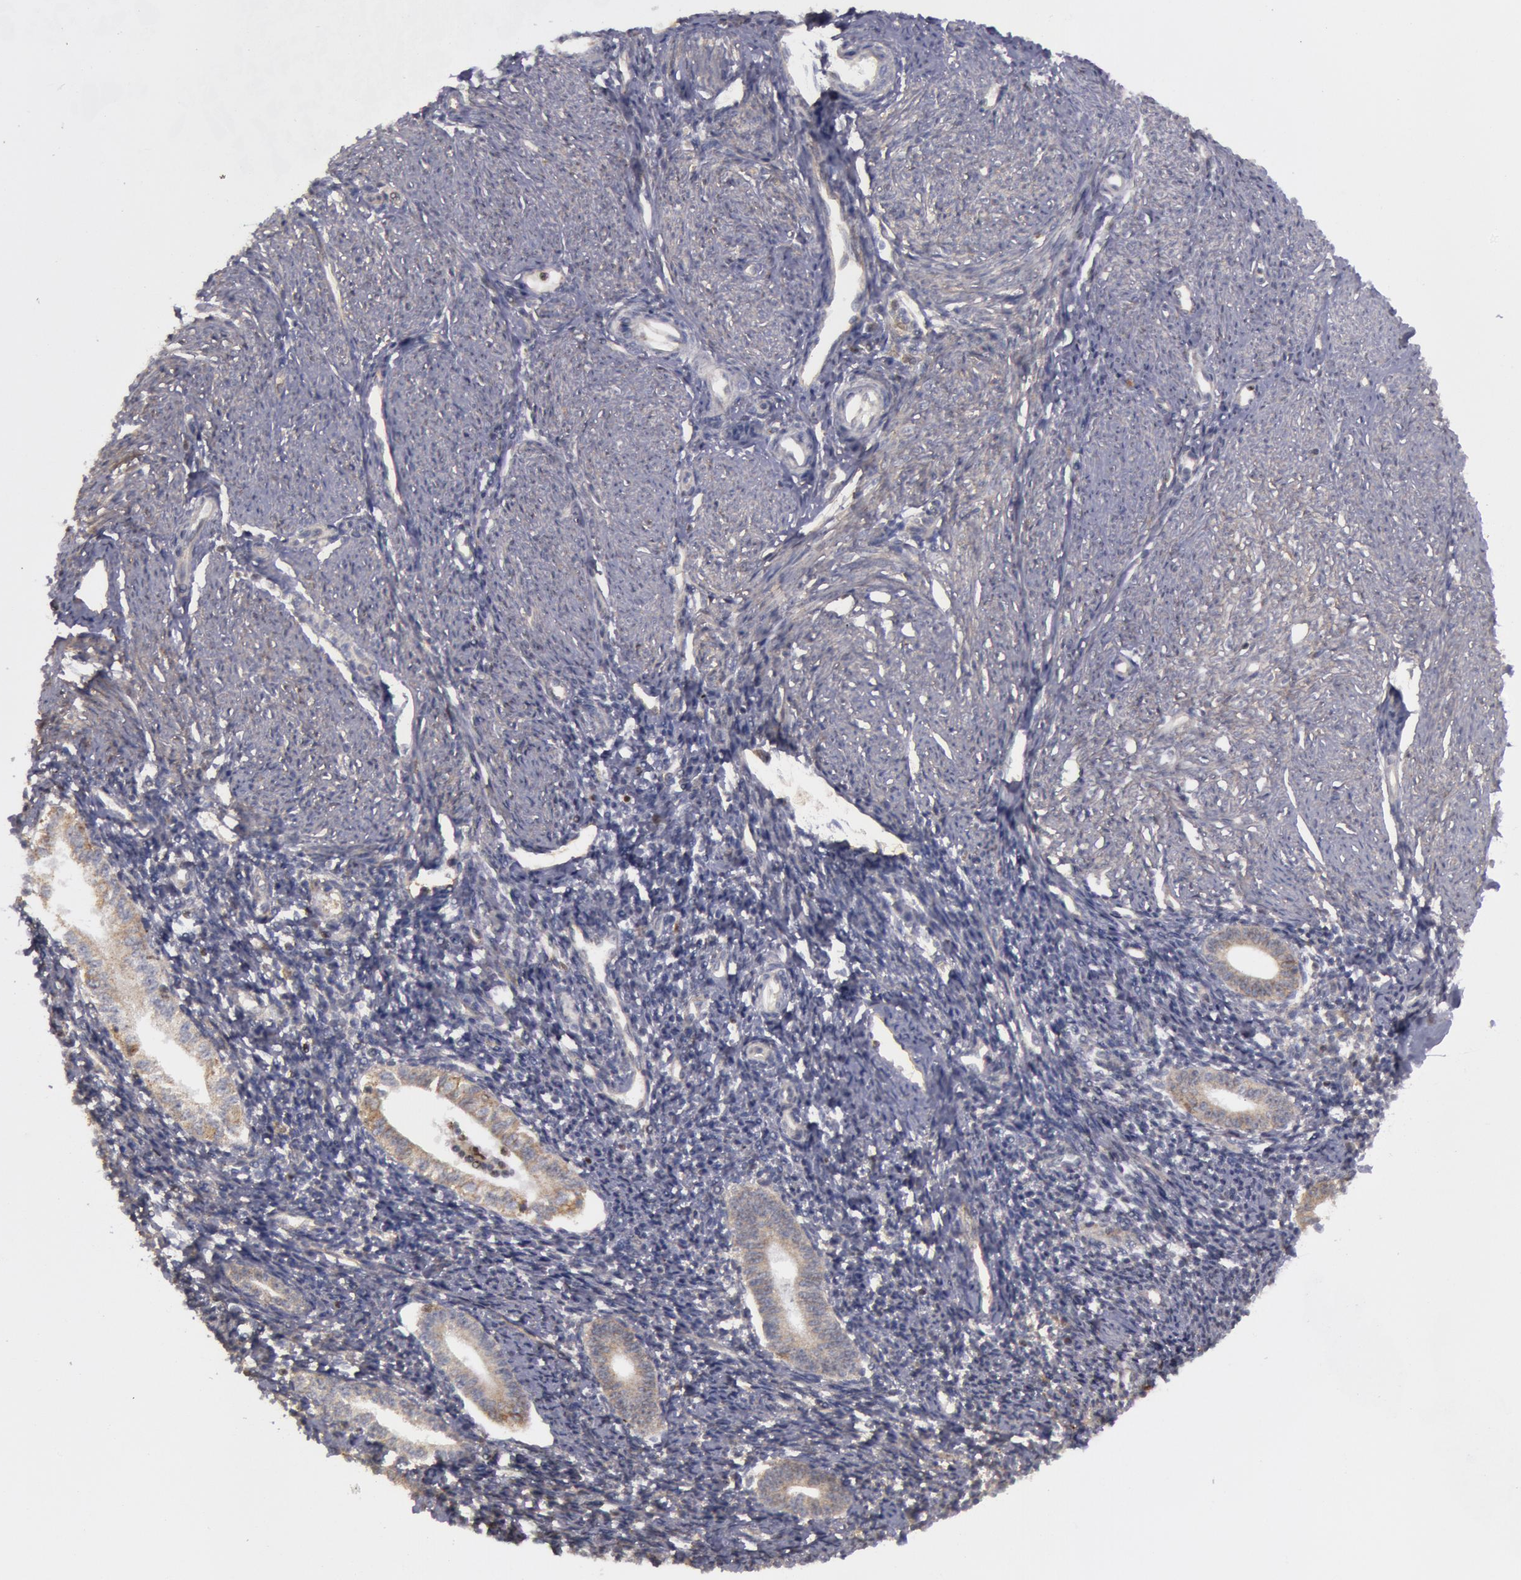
{"staining": {"intensity": "weak", "quantity": "25%-75%", "location": "cytoplasmic/membranous"}, "tissue": "endometrium", "cell_type": "Cells in endometrial stroma", "image_type": "normal", "snomed": [{"axis": "morphology", "description": "Normal tissue, NOS"}, {"axis": "topography", "description": "Endometrium"}], "caption": "Cells in endometrial stroma exhibit weak cytoplasmic/membranous expression in about 25%-75% of cells in normal endometrium.", "gene": "ERBB2", "patient": {"sex": "female", "age": 52}}